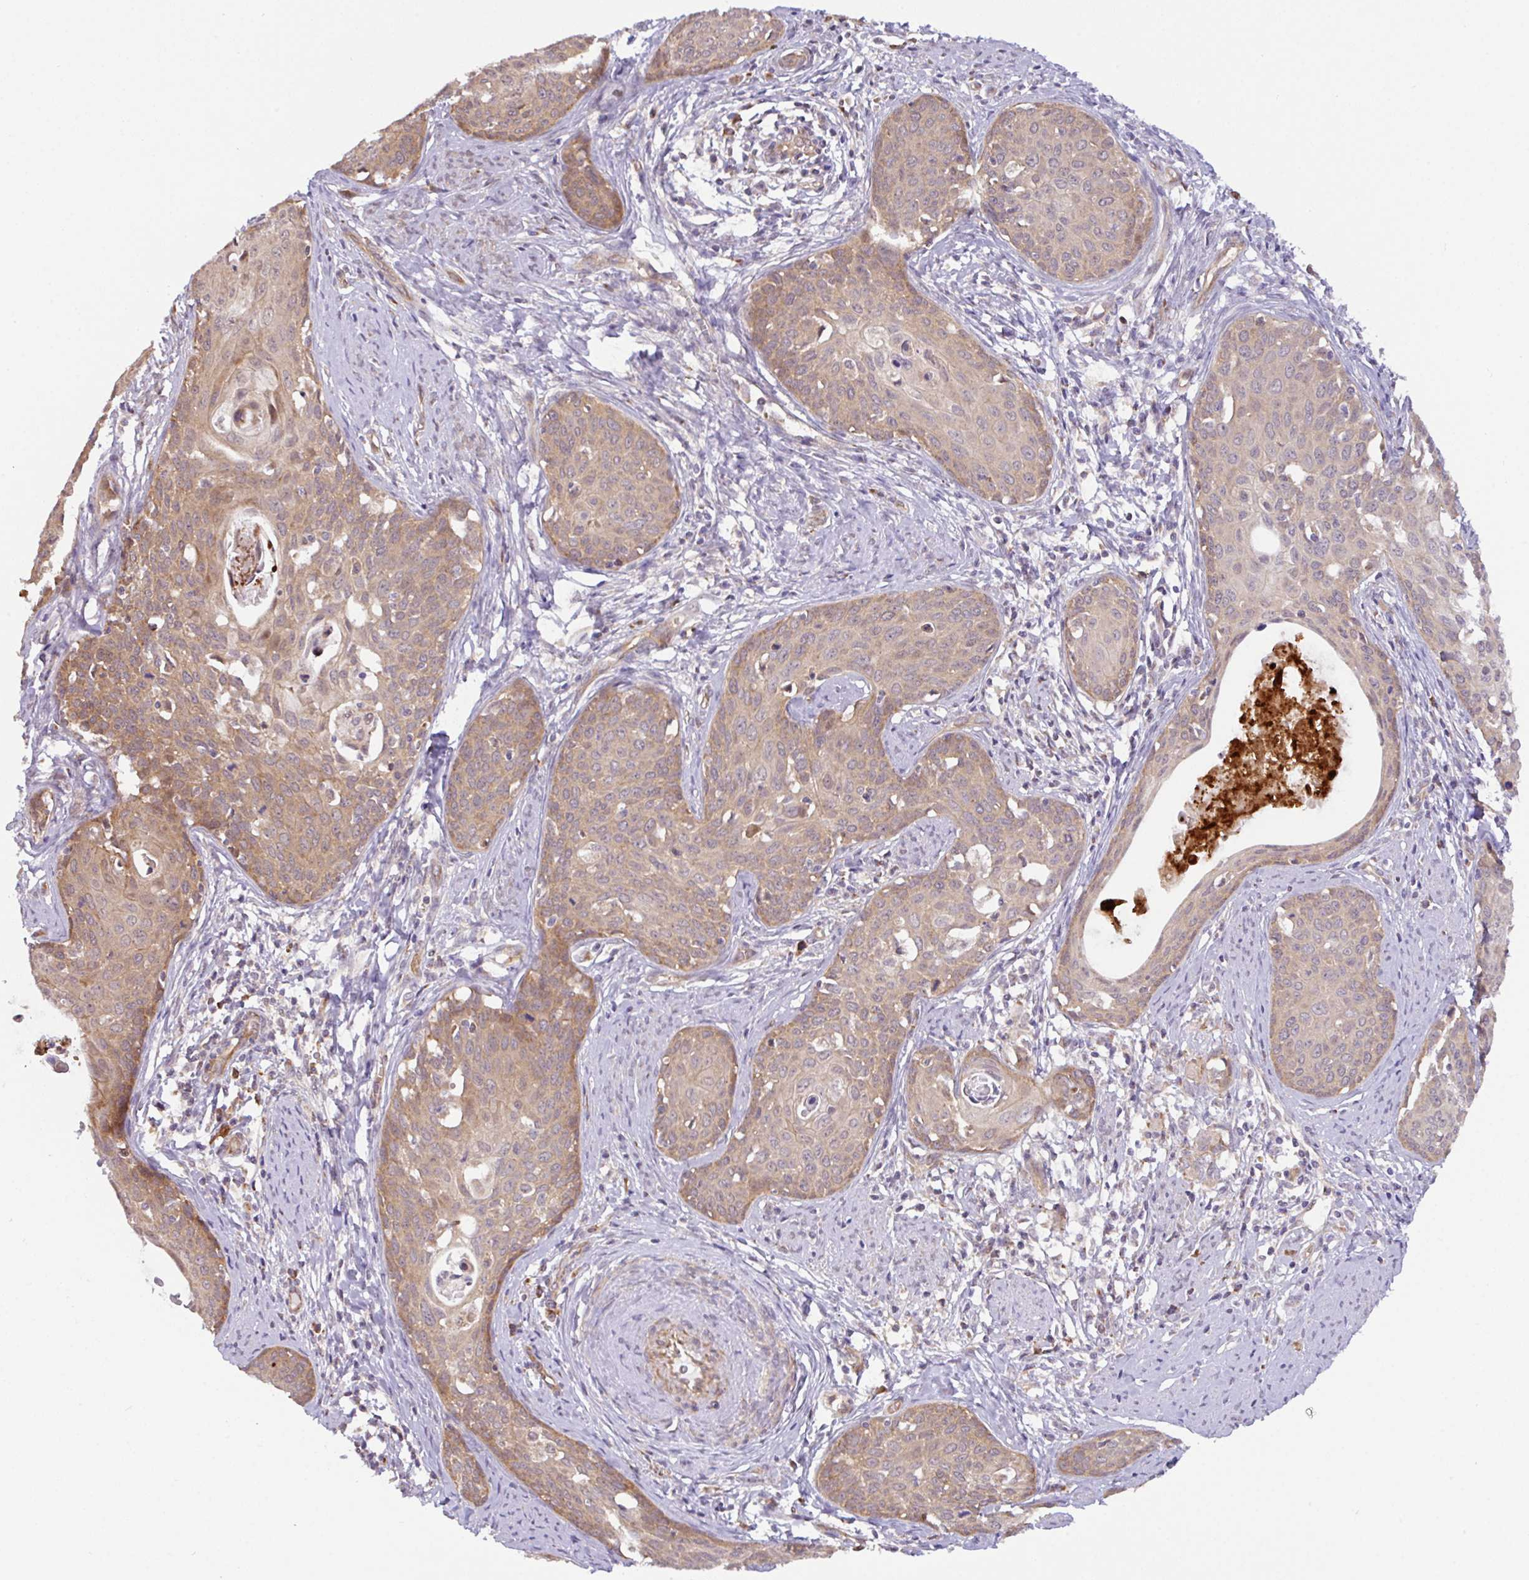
{"staining": {"intensity": "moderate", "quantity": ">75%", "location": "cytoplasmic/membranous,nuclear"}, "tissue": "cervical cancer", "cell_type": "Tumor cells", "image_type": "cancer", "snomed": [{"axis": "morphology", "description": "Squamous cell carcinoma, NOS"}, {"axis": "topography", "description": "Cervix"}], "caption": "The histopathology image demonstrates a brown stain indicating the presence of a protein in the cytoplasmic/membranous and nuclear of tumor cells in squamous cell carcinoma (cervical).", "gene": "DLEU7", "patient": {"sex": "female", "age": 46}}